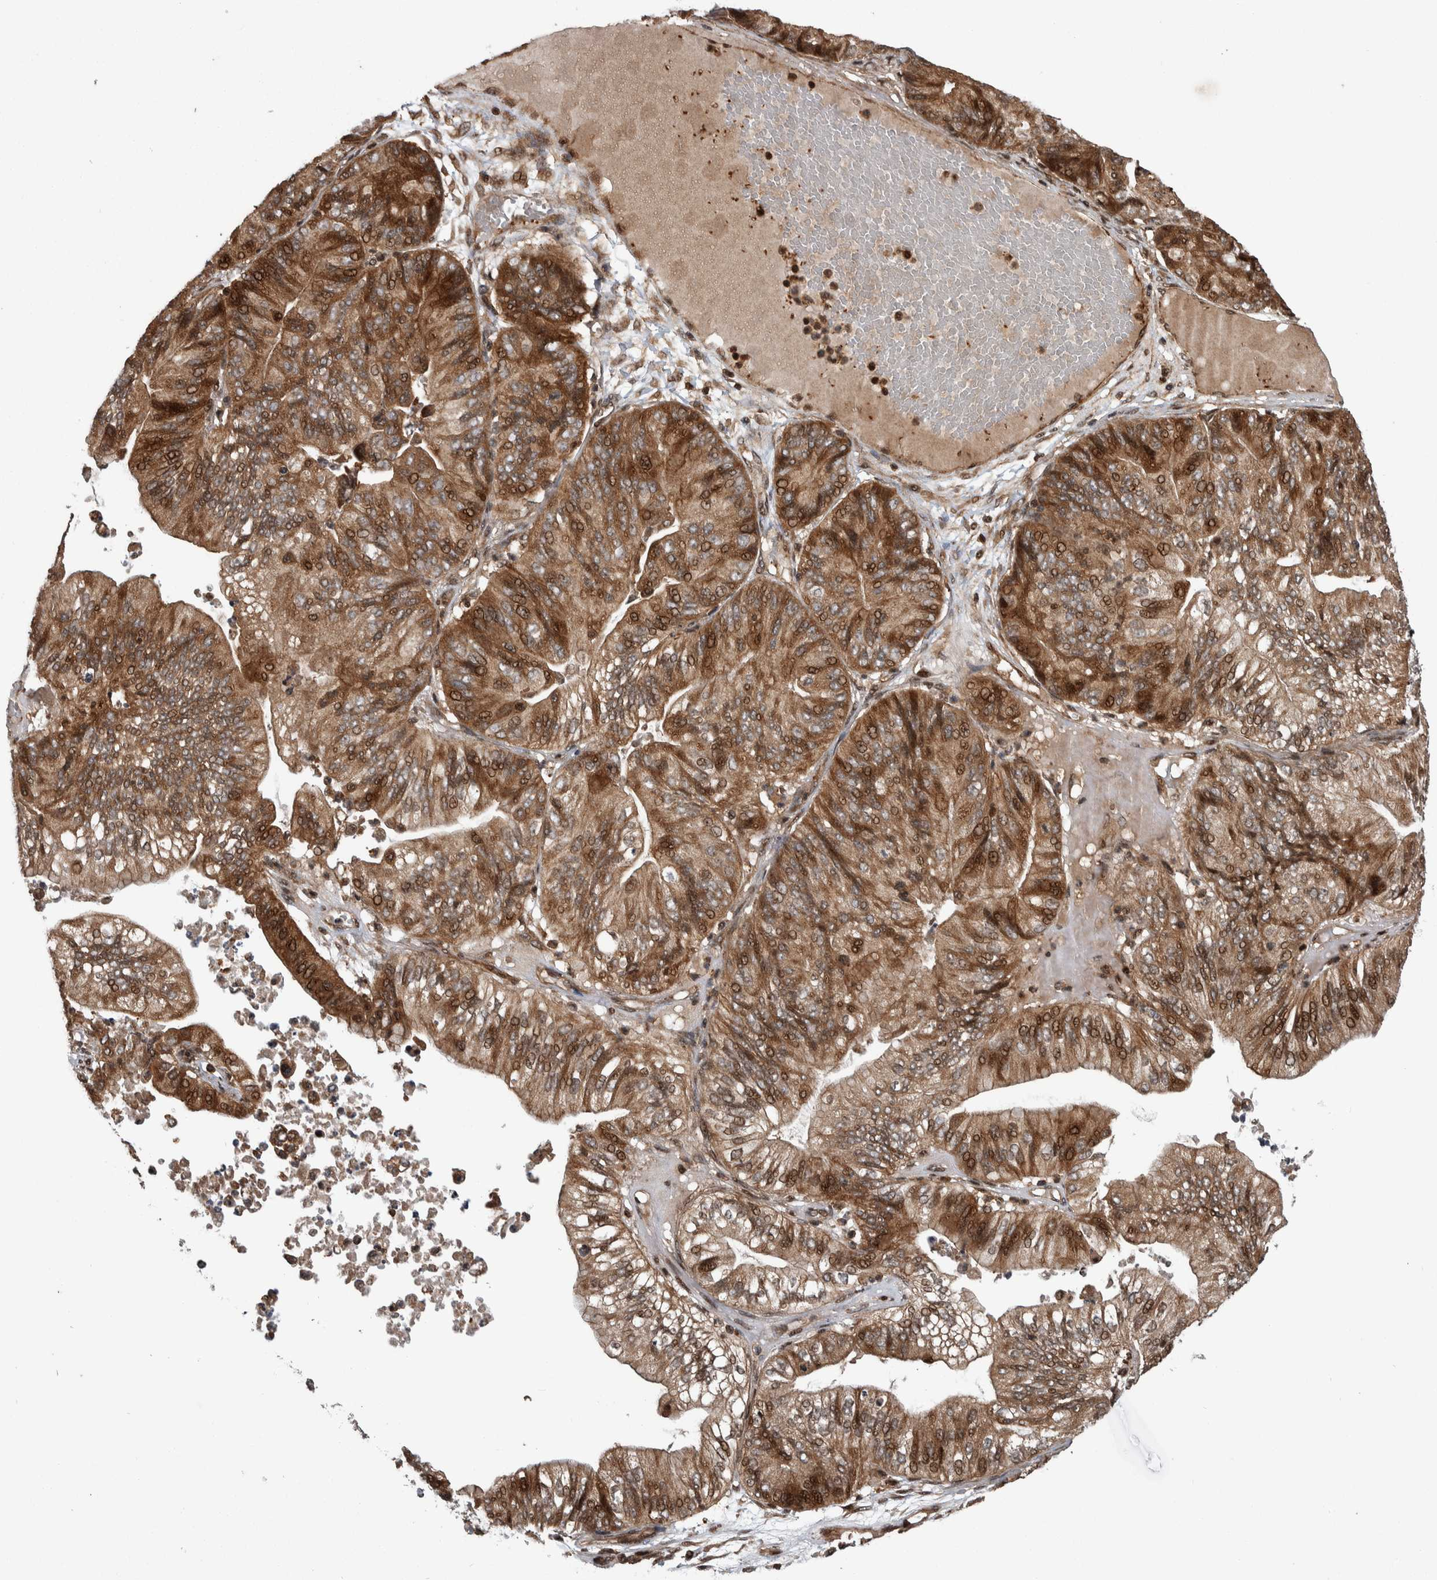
{"staining": {"intensity": "moderate", "quantity": ">75%", "location": "cytoplasmic/membranous,nuclear"}, "tissue": "ovarian cancer", "cell_type": "Tumor cells", "image_type": "cancer", "snomed": [{"axis": "morphology", "description": "Cystadenocarcinoma, mucinous, NOS"}, {"axis": "topography", "description": "Ovary"}], "caption": "Brown immunohistochemical staining in human ovarian cancer (mucinous cystadenocarcinoma) shows moderate cytoplasmic/membranous and nuclear expression in approximately >75% of tumor cells.", "gene": "ARFGEF1", "patient": {"sex": "female", "age": 61}}